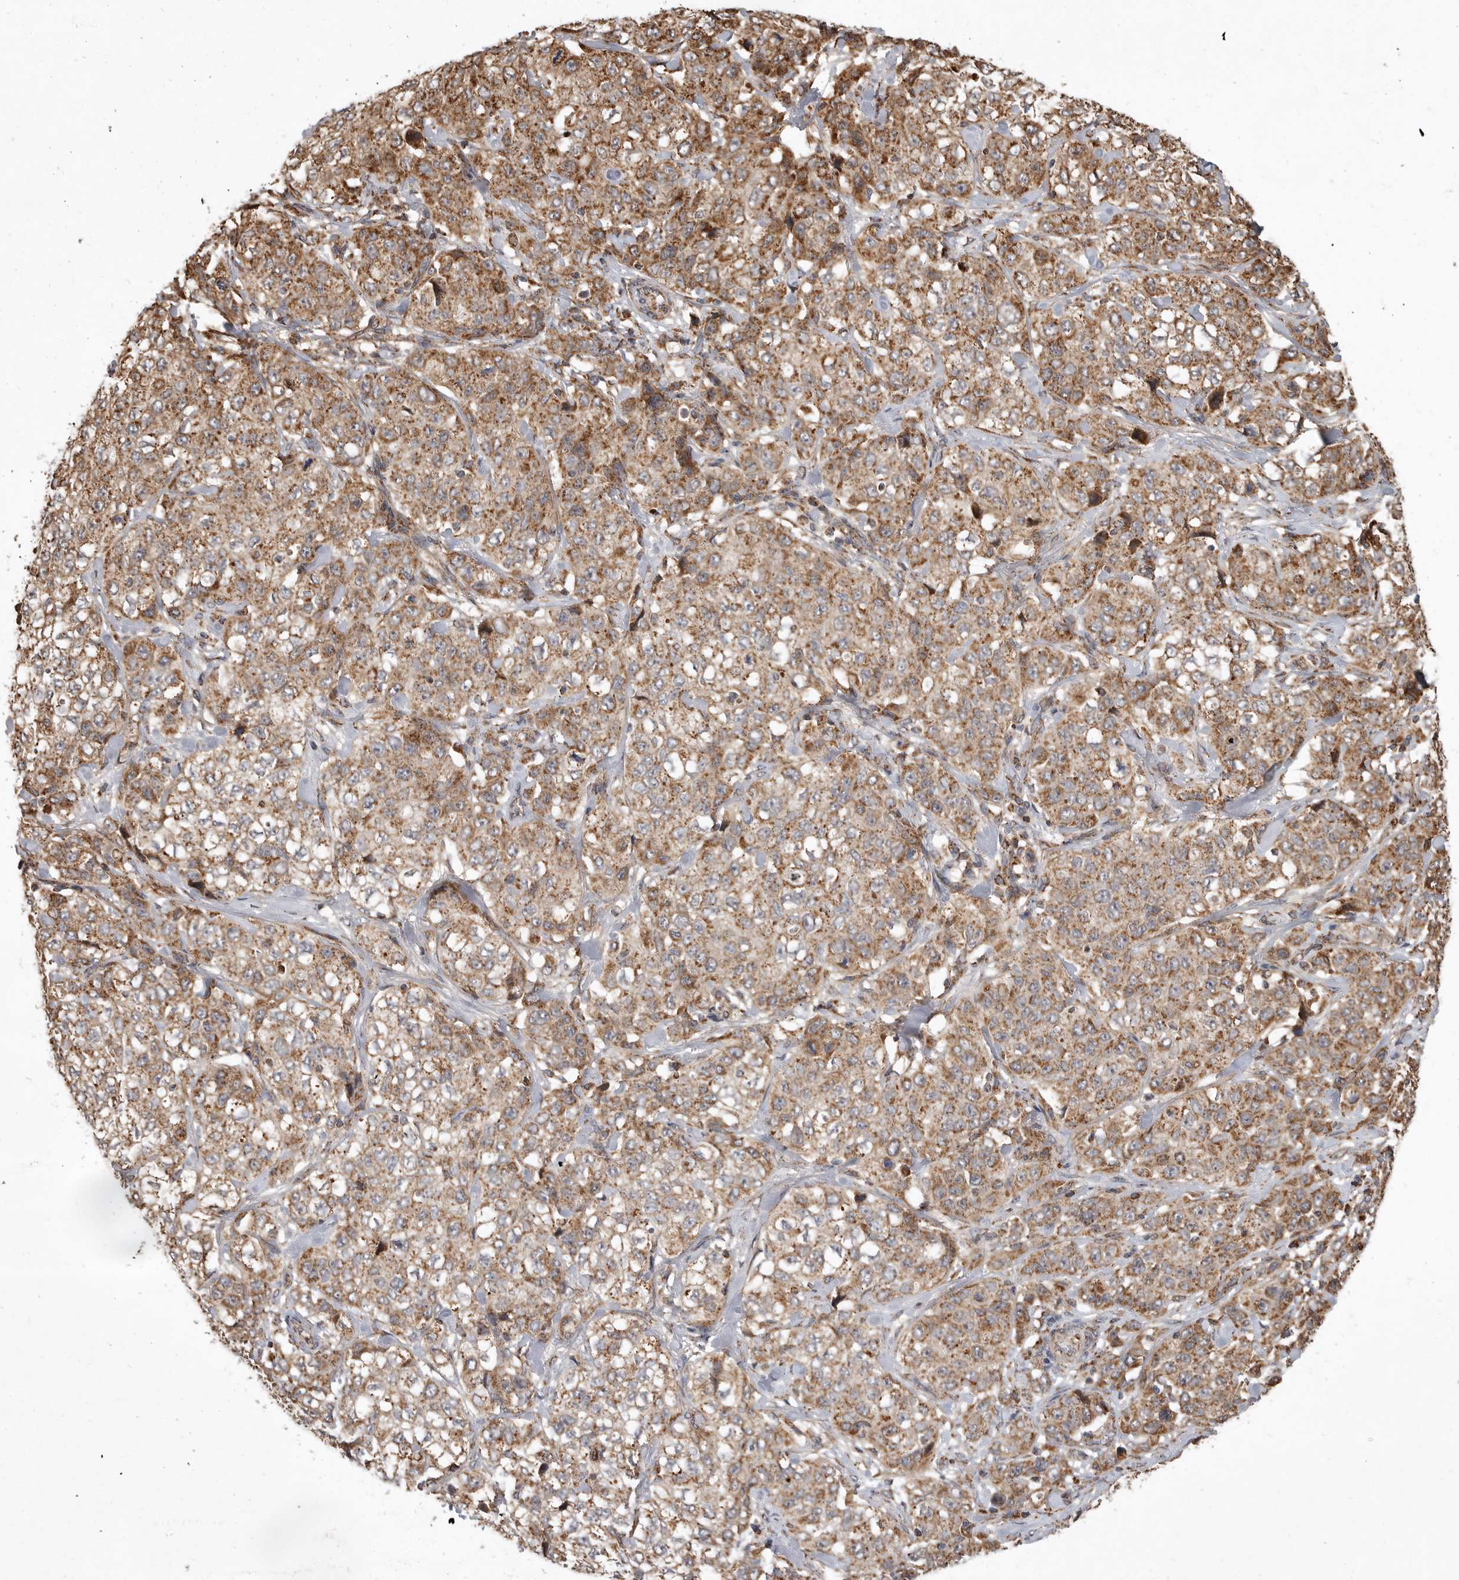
{"staining": {"intensity": "moderate", "quantity": ">75%", "location": "cytoplasmic/membranous"}, "tissue": "stomach cancer", "cell_type": "Tumor cells", "image_type": "cancer", "snomed": [{"axis": "morphology", "description": "Adenocarcinoma, NOS"}, {"axis": "topography", "description": "Stomach"}], "caption": "This is an image of immunohistochemistry (IHC) staining of stomach cancer (adenocarcinoma), which shows moderate expression in the cytoplasmic/membranous of tumor cells.", "gene": "GCNT2", "patient": {"sex": "male", "age": 48}}